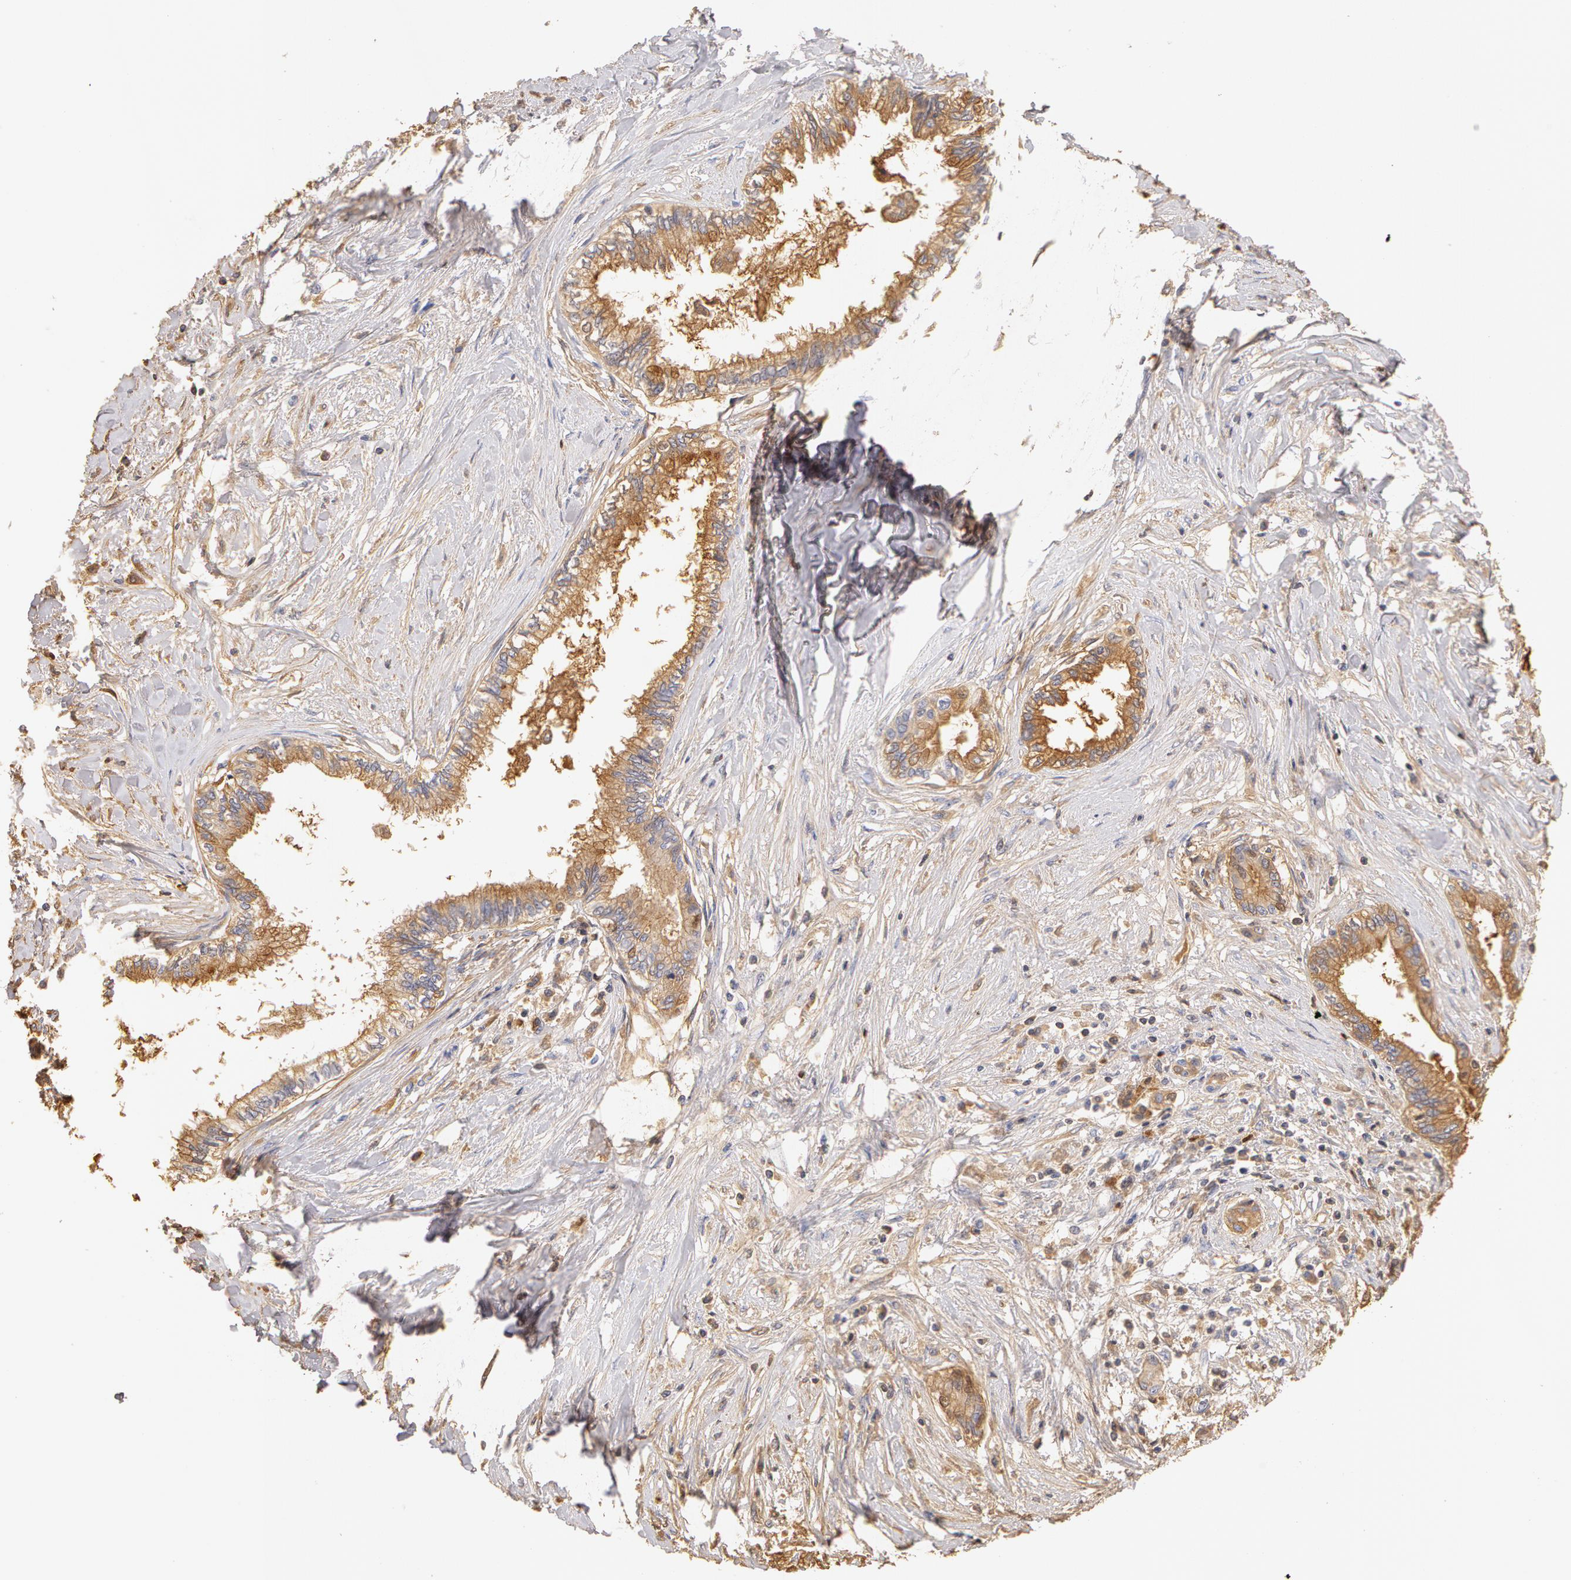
{"staining": {"intensity": "weak", "quantity": ">75%", "location": "cytoplasmic/membranous"}, "tissue": "pancreatic cancer", "cell_type": "Tumor cells", "image_type": "cancer", "snomed": [{"axis": "morphology", "description": "Adenocarcinoma, NOS"}, {"axis": "topography", "description": "Pancreas"}], "caption": "Human pancreatic cancer stained with a protein marker displays weak staining in tumor cells.", "gene": "TF", "patient": {"sex": "female", "age": 64}}